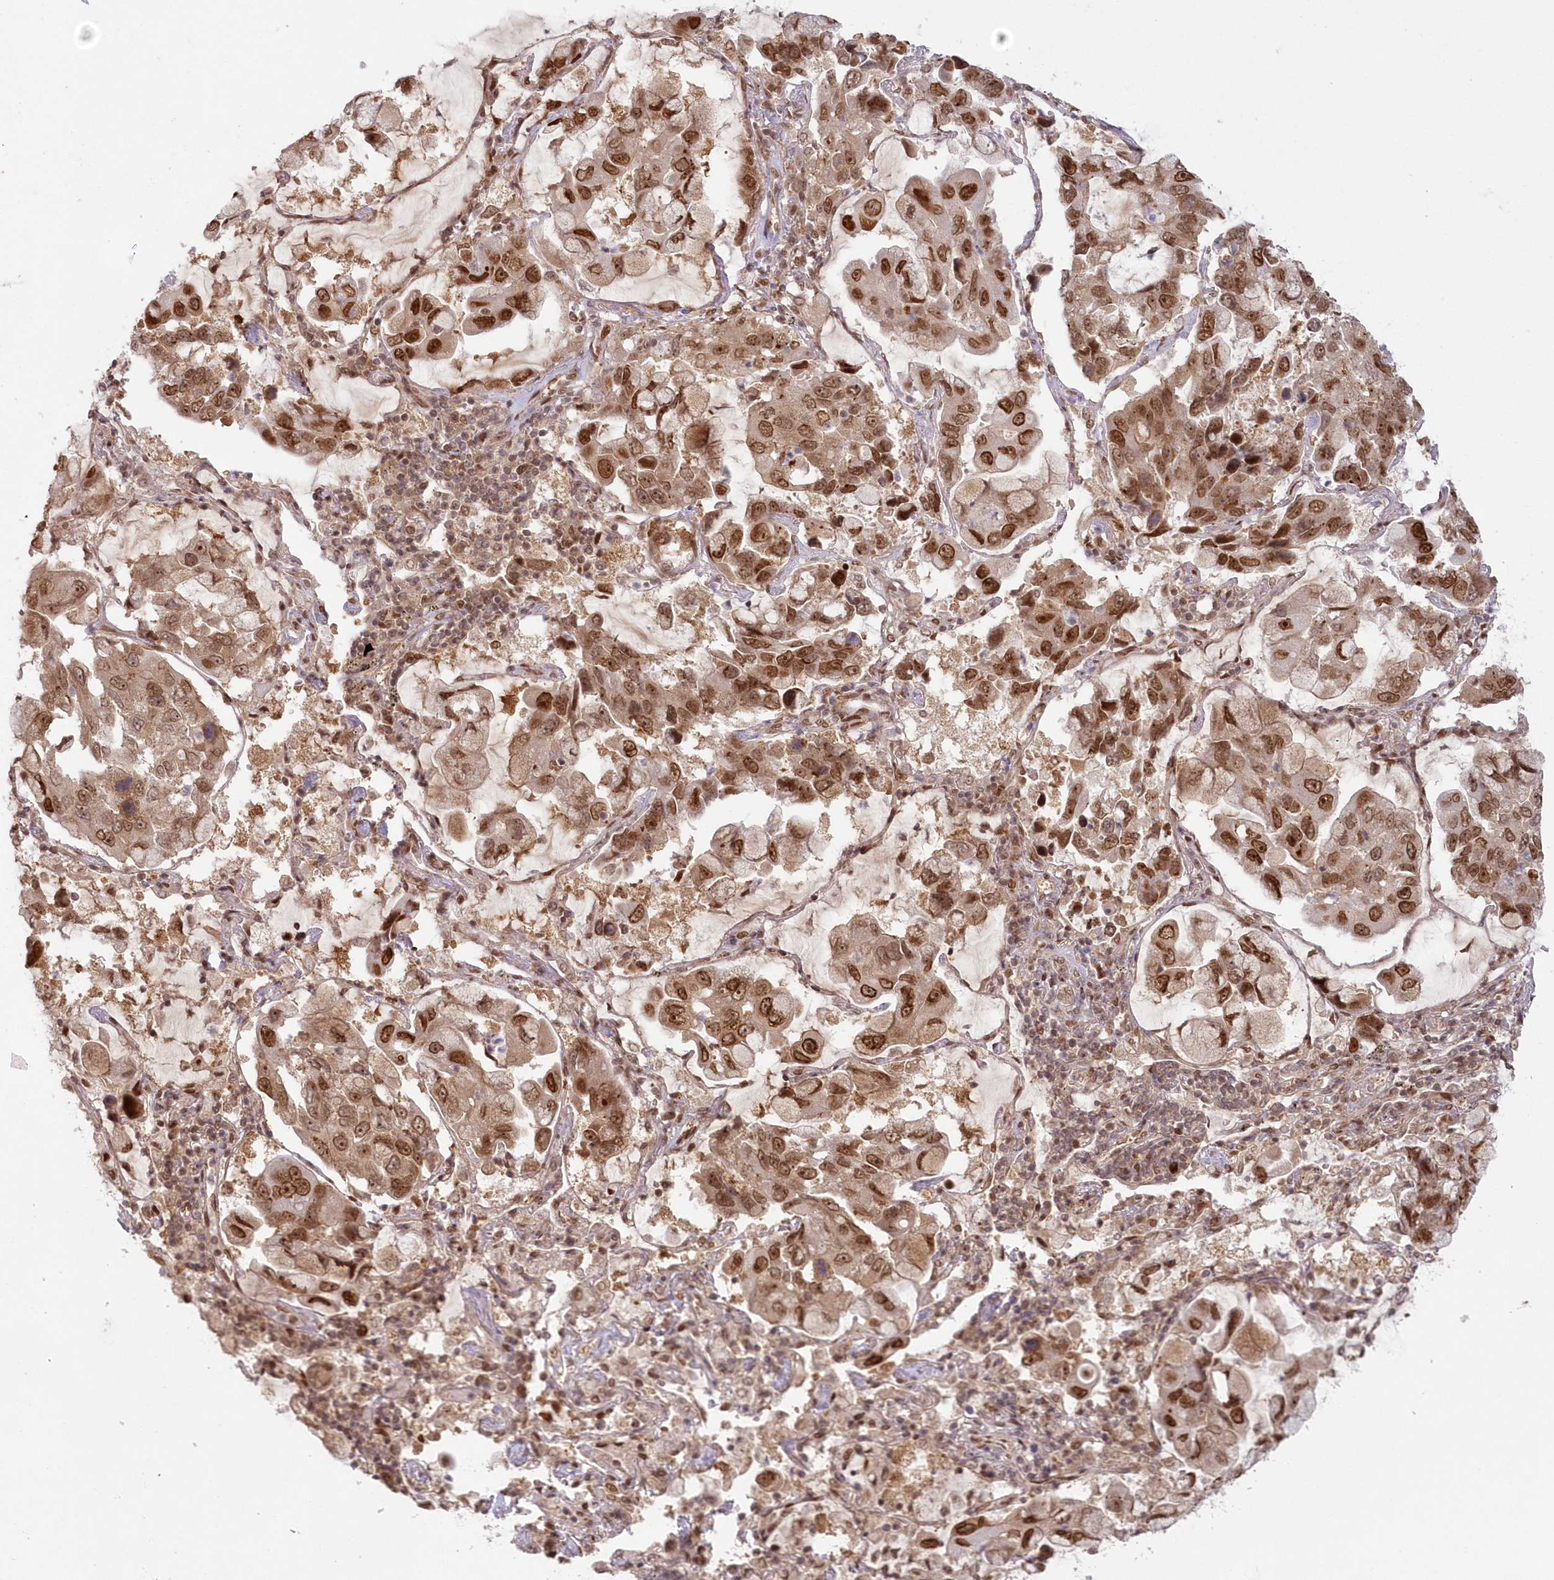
{"staining": {"intensity": "strong", "quantity": ">75%", "location": "cytoplasmic/membranous,nuclear"}, "tissue": "lung cancer", "cell_type": "Tumor cells", "image_type": "cancer", "snomed": [{"axis": "morphology", "description": "Adenocarcinoma, NOS"}, {"axis": "topography", "description": "Lung"}], "caption": "A histopathology image of lung cancer (adenocarcinoma) stained for a protein reveals strong cytoplasmic/membranous and nuclear brown staining in tumor cells. Immunohistochemistry (ihc) stains the protein in brown and the nuclei are stained blue.", "gene": "TOGARAM2", "patient": {"sex": "male", "age": 64}}